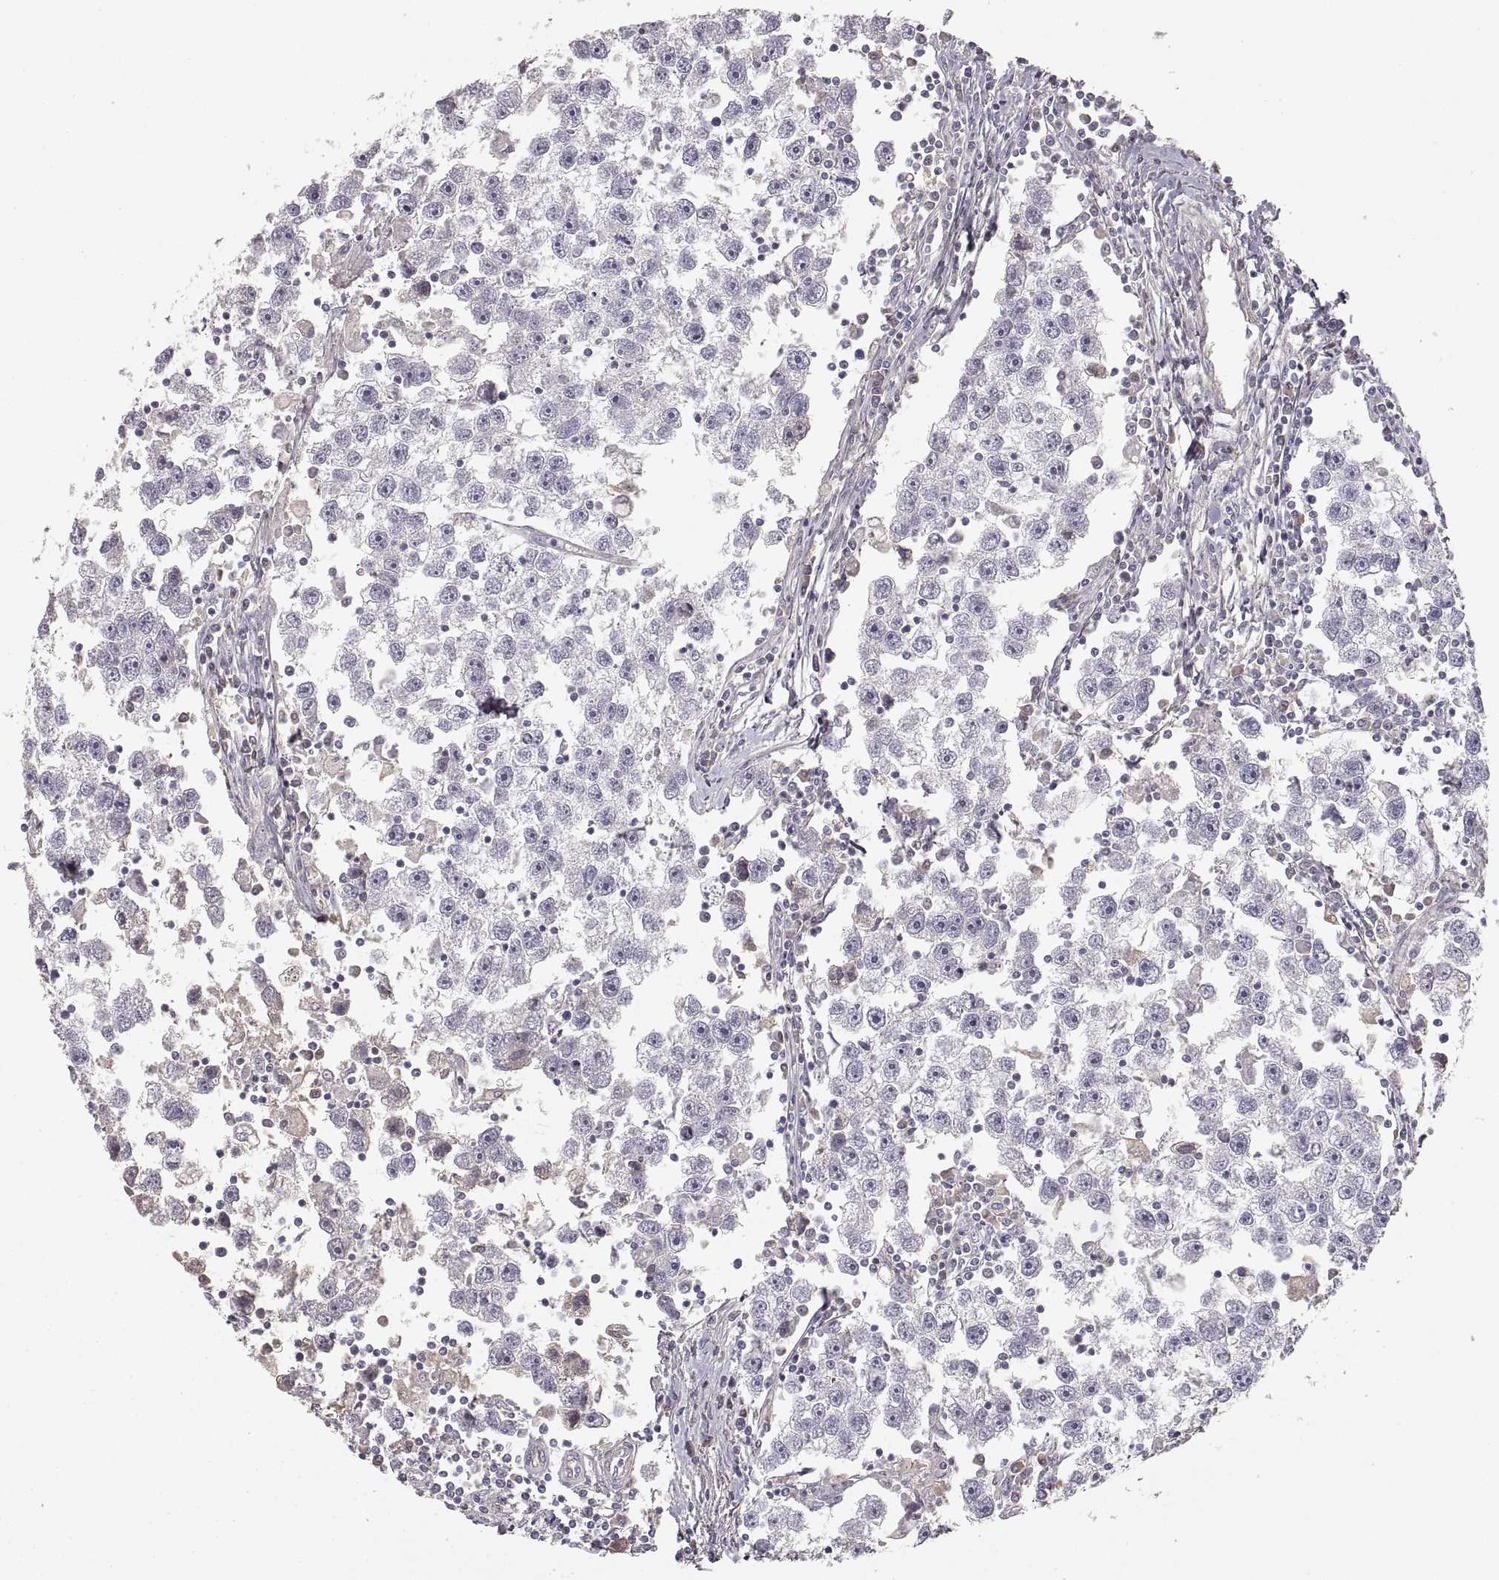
{"staining": {"intensity": "negative", "quantity": "none", "location": "none"}, "tissue": "testis cancer", "cell_type": "Tumor cells", "image_type": "cancer", "snomed": [{"axis": "morphology", "description": "Seminoma, NOS"}, {"axis": "topography", "description": "Testis"}], "caption": "Tumor cells are negative for brown protein staining in testis cancer.", "gene": "RUNDC3A", "patient": {"sex": "male", "age": 30}}